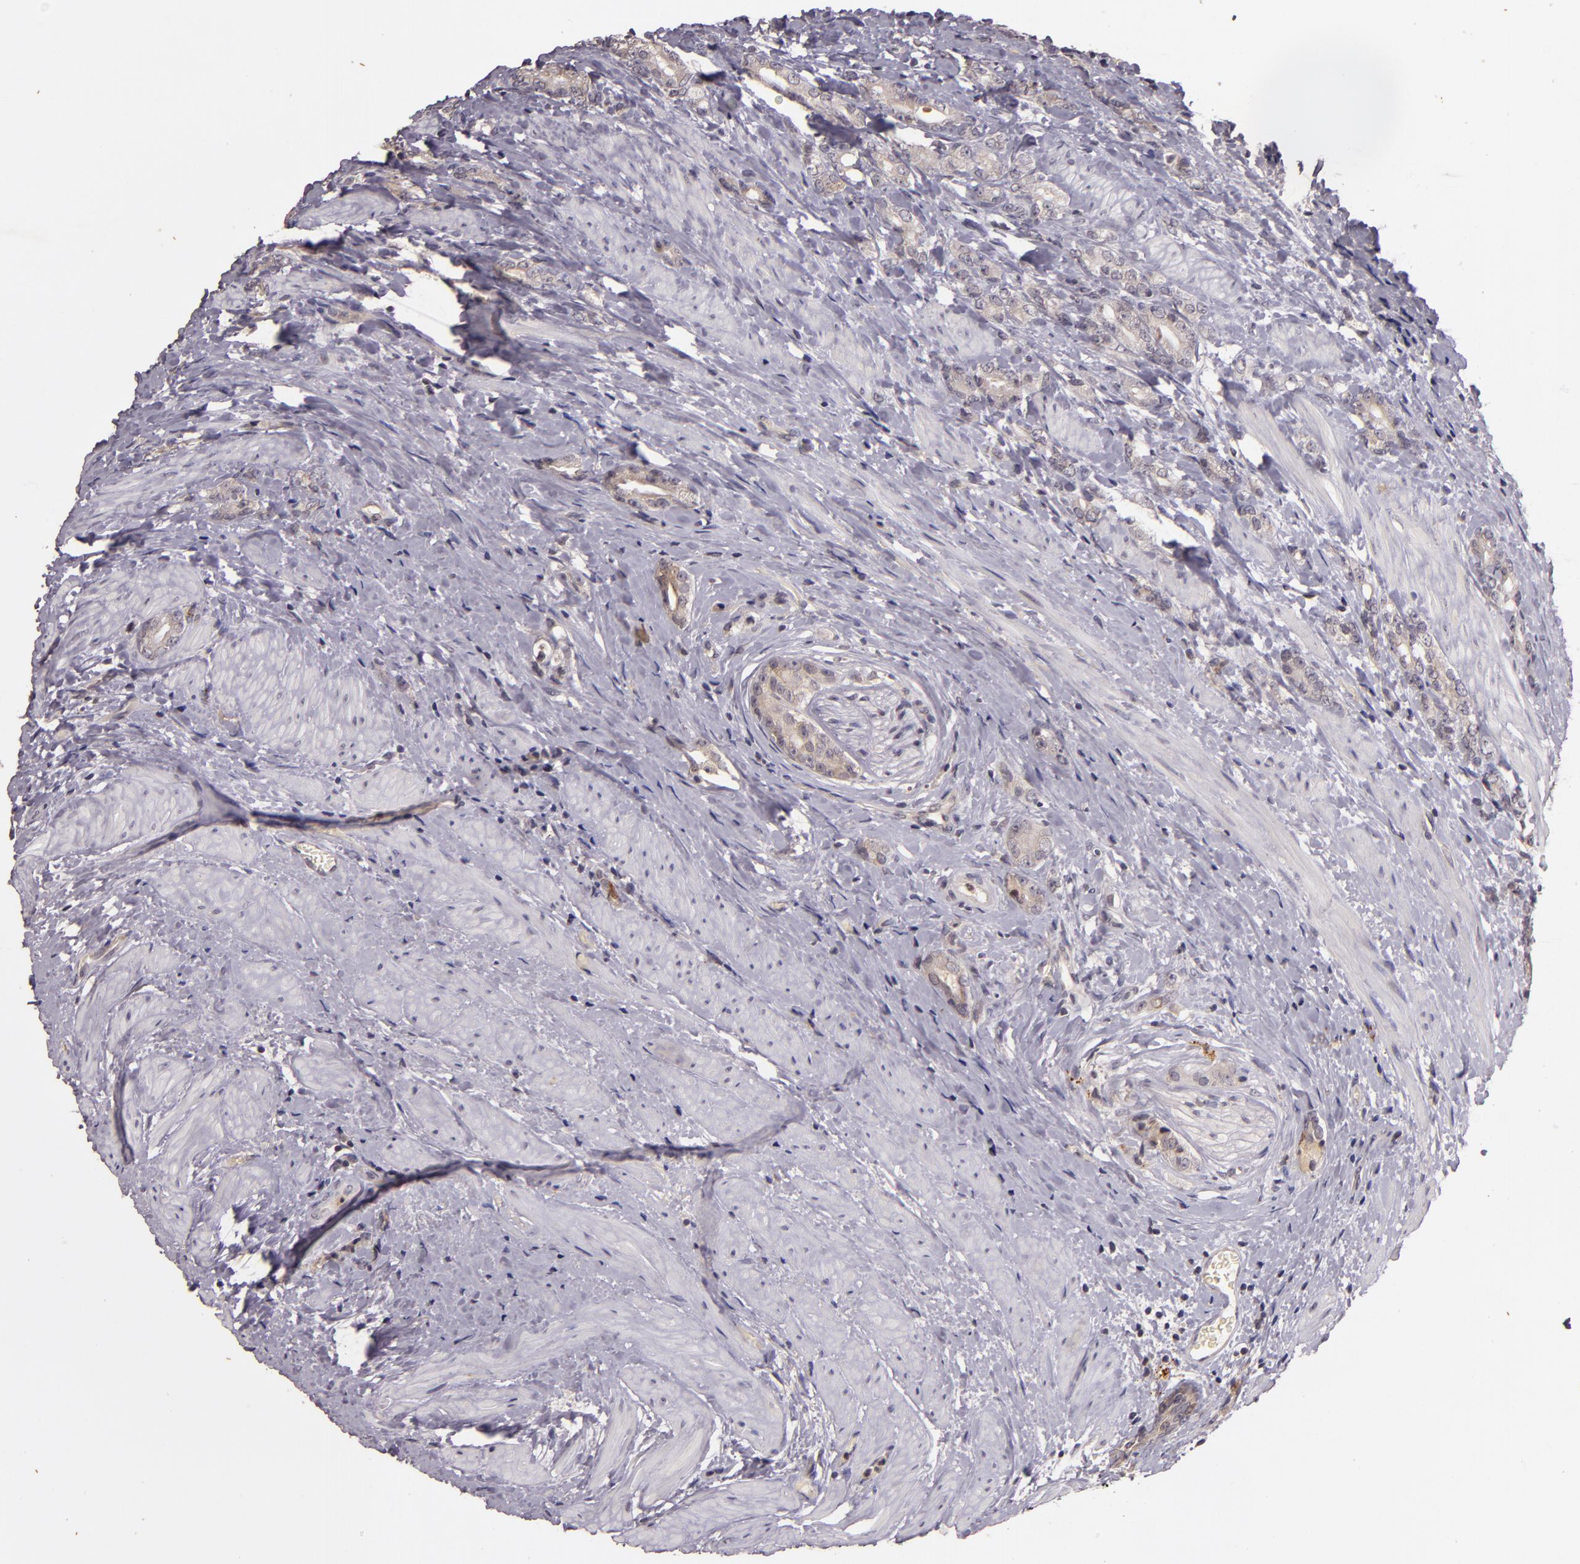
{"staining": {"intensity": "negative", "quantity": "none", "location": "none"}, "tissue": "prostate cancer", "cell_type": "Tumor cells", "image_type": "cancer", "snomed": [{"axis": "morphology", "description": "Adenocarcinoma, Medium grade"}, {"axis": "topography", "description": "Prostate"}], "caption": "DAB immunohistochemical staining of human adenocarcinoma (medium-grade) (prostate) exhibits no significant positivity in tumor cells.", "gene": "TFF1", "patient": {"sex": "male", "age": 59}}